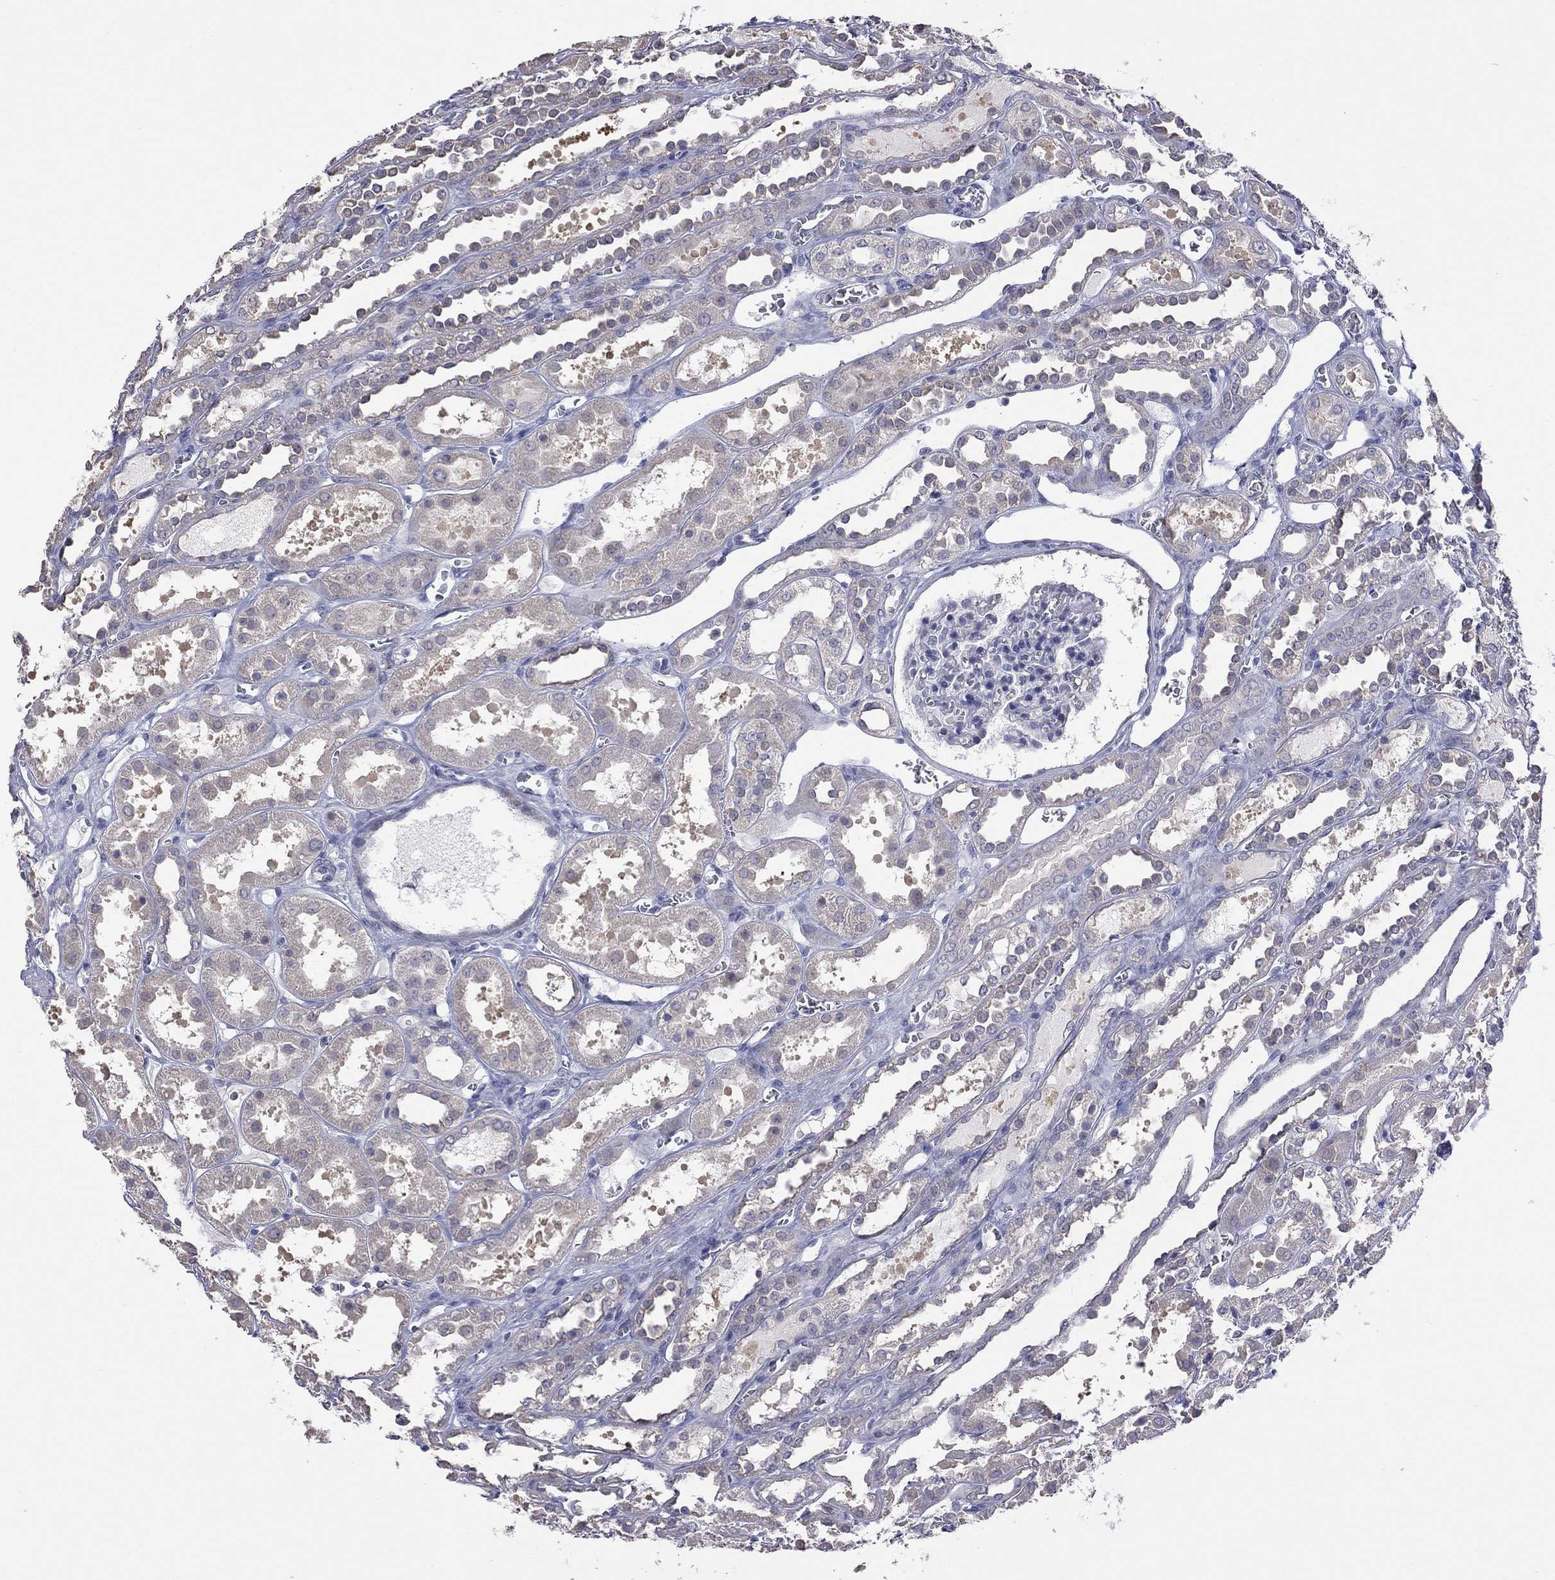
{"staining": {"intensity": "negative", "quantity": "none", "location": "none"}, "tissue": "kidney", "cell_type": "Cells in glomeruli", "image_type": "normal", "snomed": [{"axis": "morphology", "description": "Normal tissue, NOS"}, {"axis": "topography", "description": "Kidney"}], "caption": "Immunohistochemistry image of unremarkable kidney: human kidney stained with DAB shows no significant protein staining in cells in glomeruli. Nuclei are stained in blue.", "gene": "HYLS1", "patient": {"sex": "female", "age": 41}}